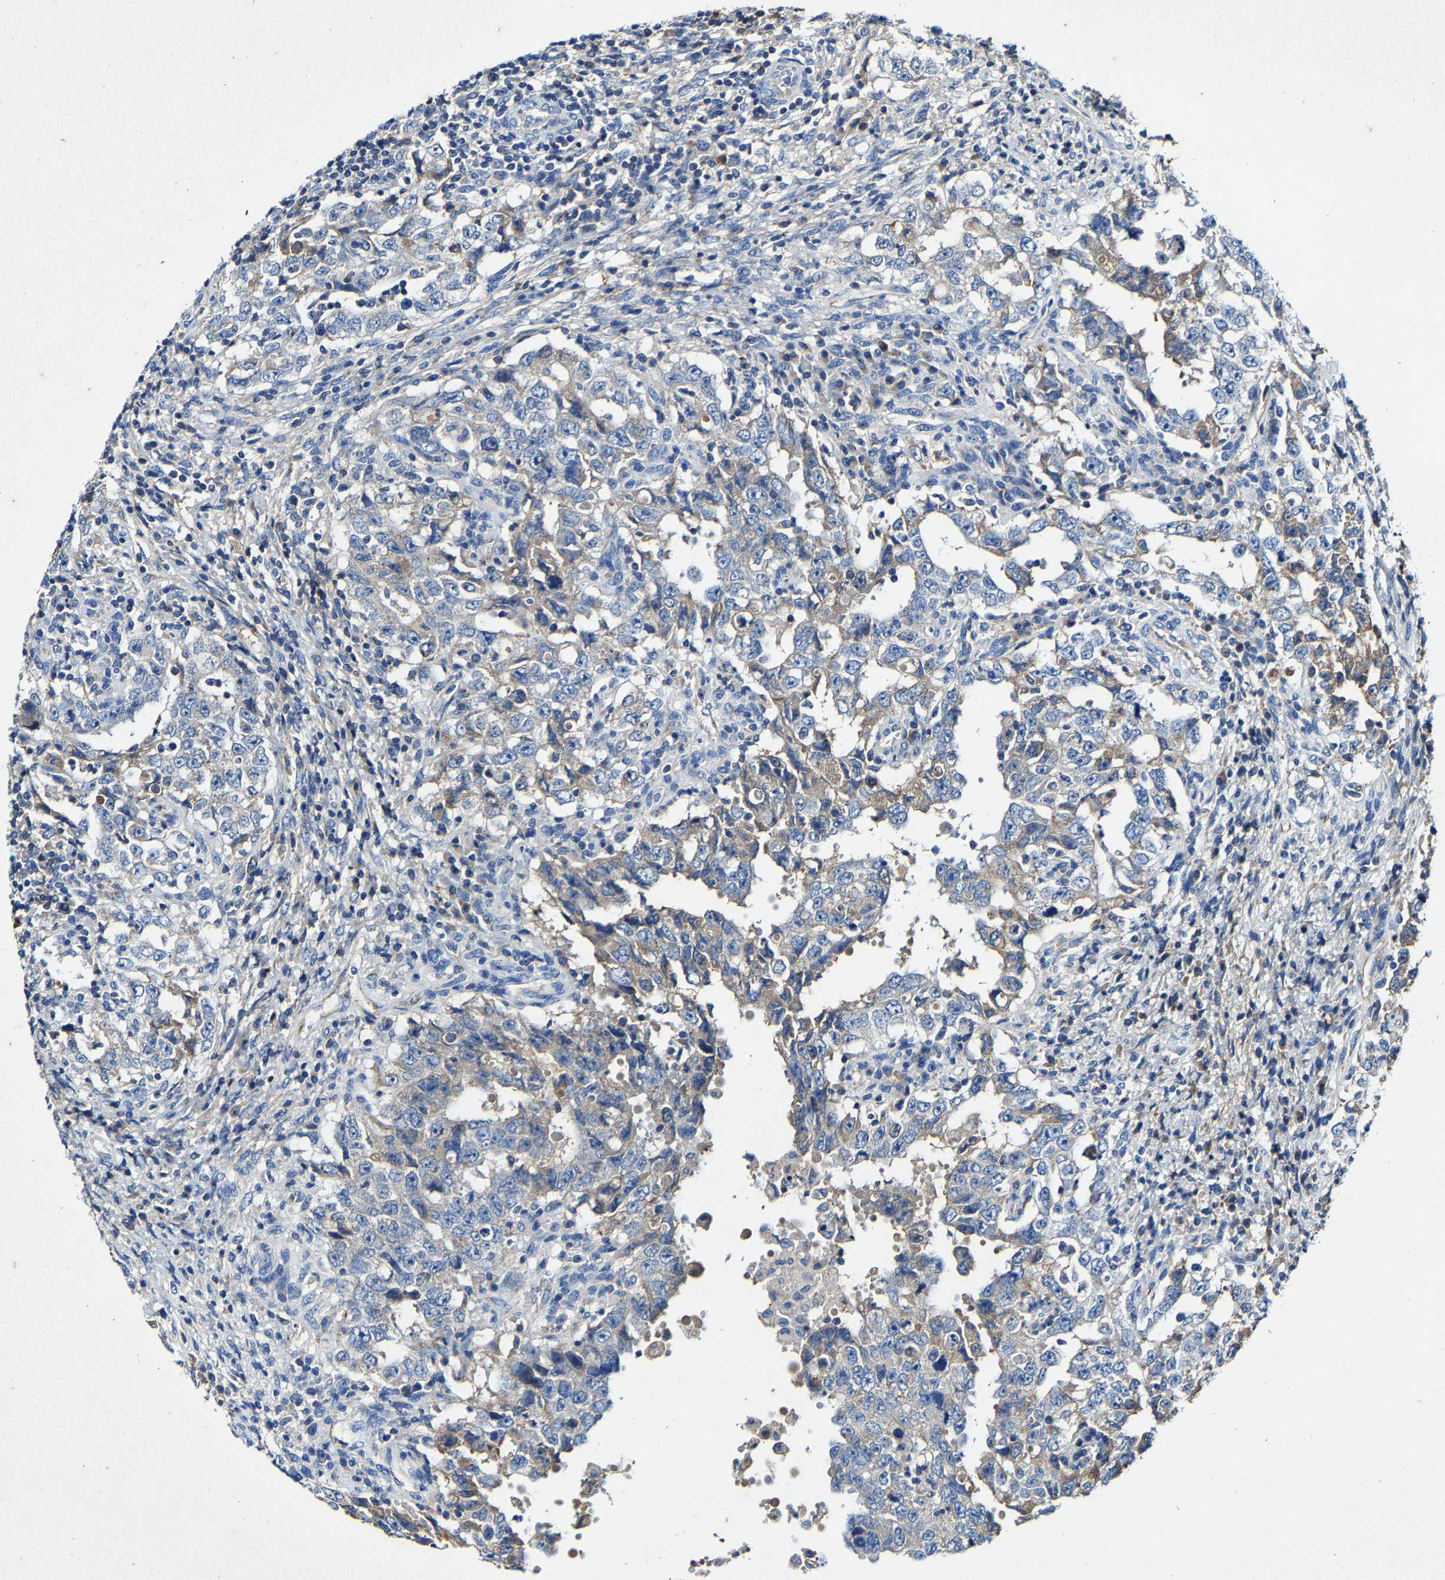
{"staining": {"intensity": "weak", "quantity": "<25%", "location": "cytoplasmic/membranous"}, "tissue": "testis cancer", "cell_type": "Tumor cells", "image_type": "cancer", "snomed": [{"axis": "morphology", "description": "Carcinoma, Embryonal, NOS"}, {"axis": "topography", "description": "Testis"}], "caption": "Tumor cells show no significant expression in testis cancer (embryonal carcinoma).", "gene": "SLC25A25", "patient": {"sex": "male", "age": 26}}